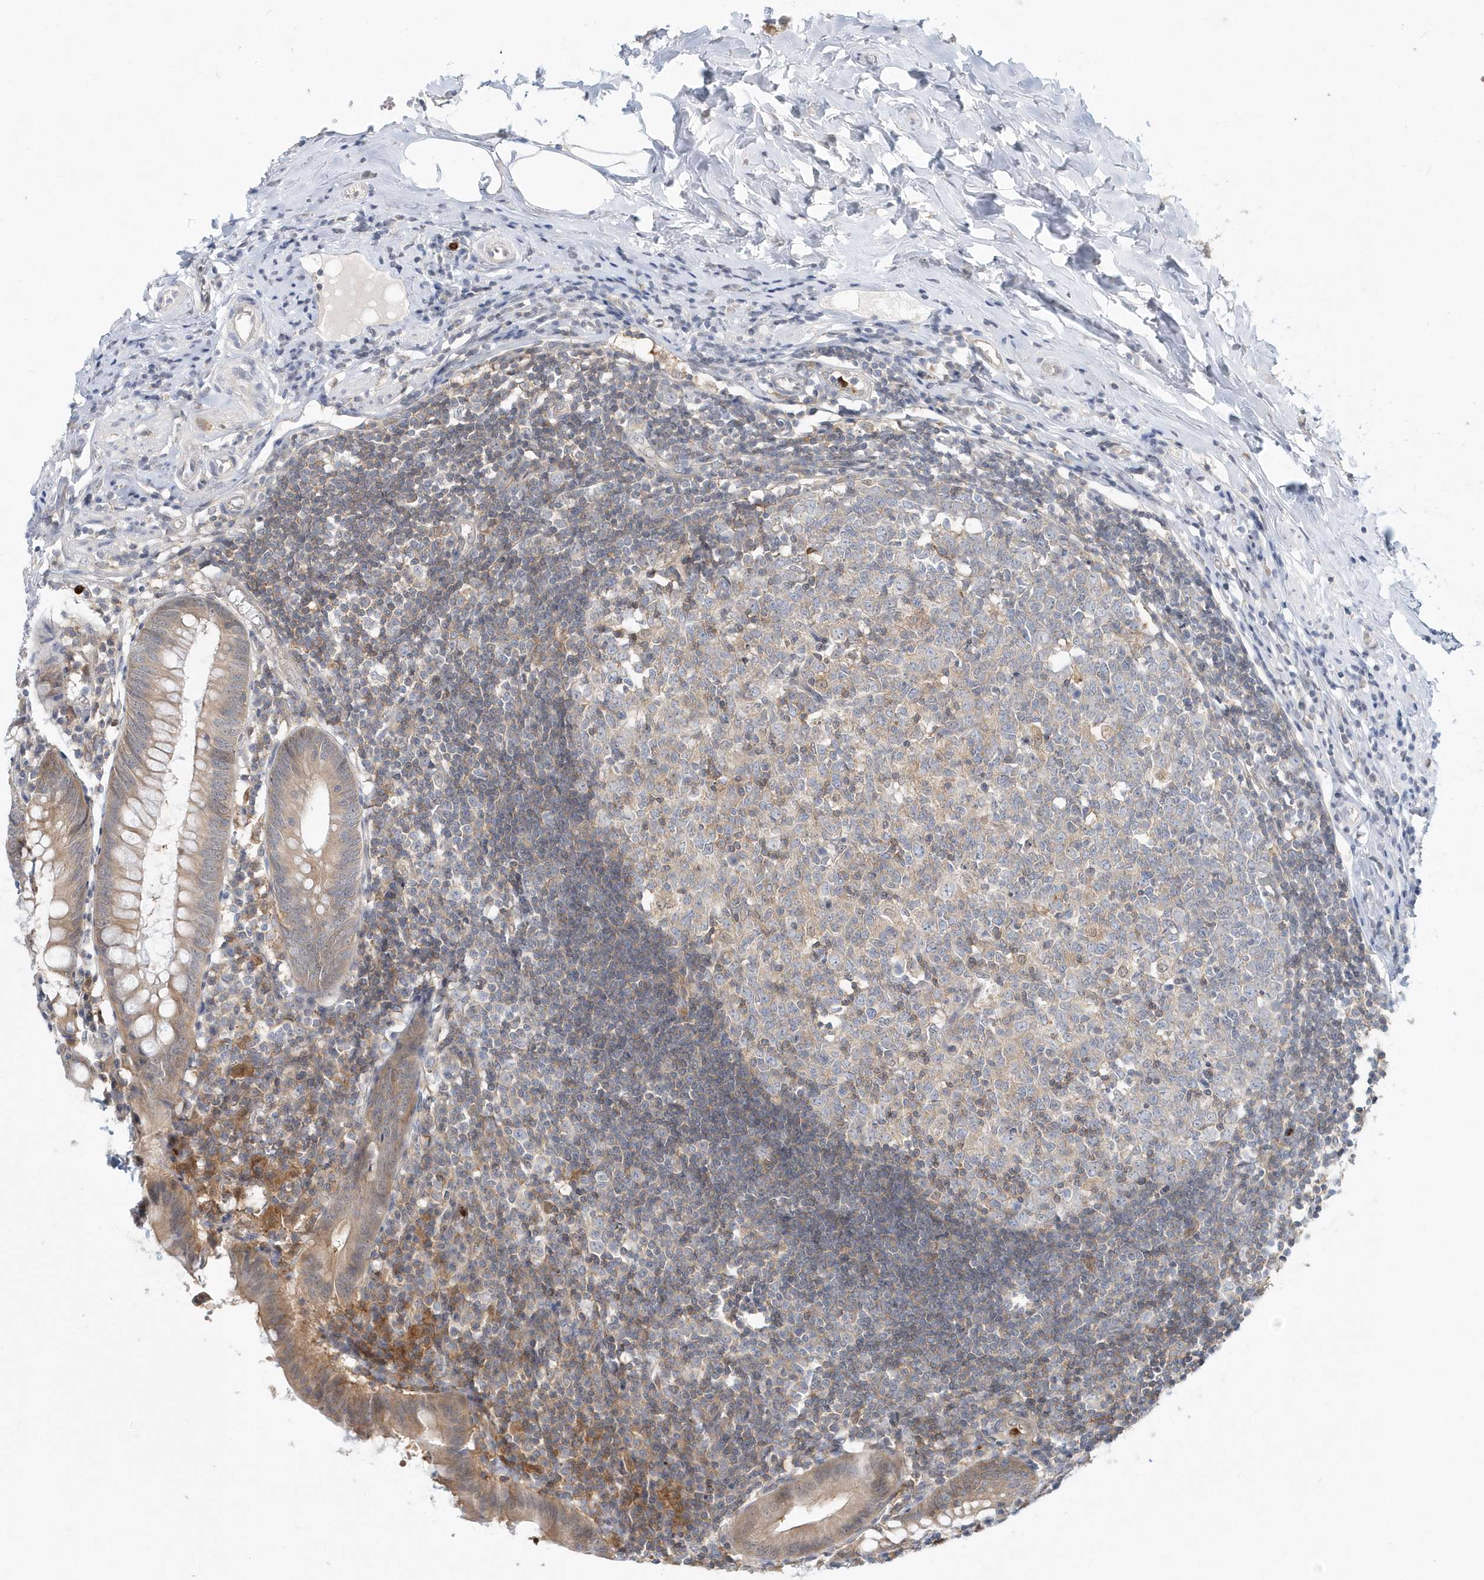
{"staining": {"intensity": "moderate", "quantity": ">75%", "location": "cytoplasmic/membranous"}, "tissue": "appendix", "cell_type": "Glandular cells", "image_type": "normal", "snomed": [{"axis": "morphology", "description": "Normal tissue, NOS"}, {"axis": "topography", "description": "Appendix"}], "caption": "Protein expression by IHC demonstrates moderate cytoplasmic/membranous staining in approximately >75% of glandular cells in unremarkable appendix.", "gene": "RNF7", "patient": {"sex": "female", "age": 54}}